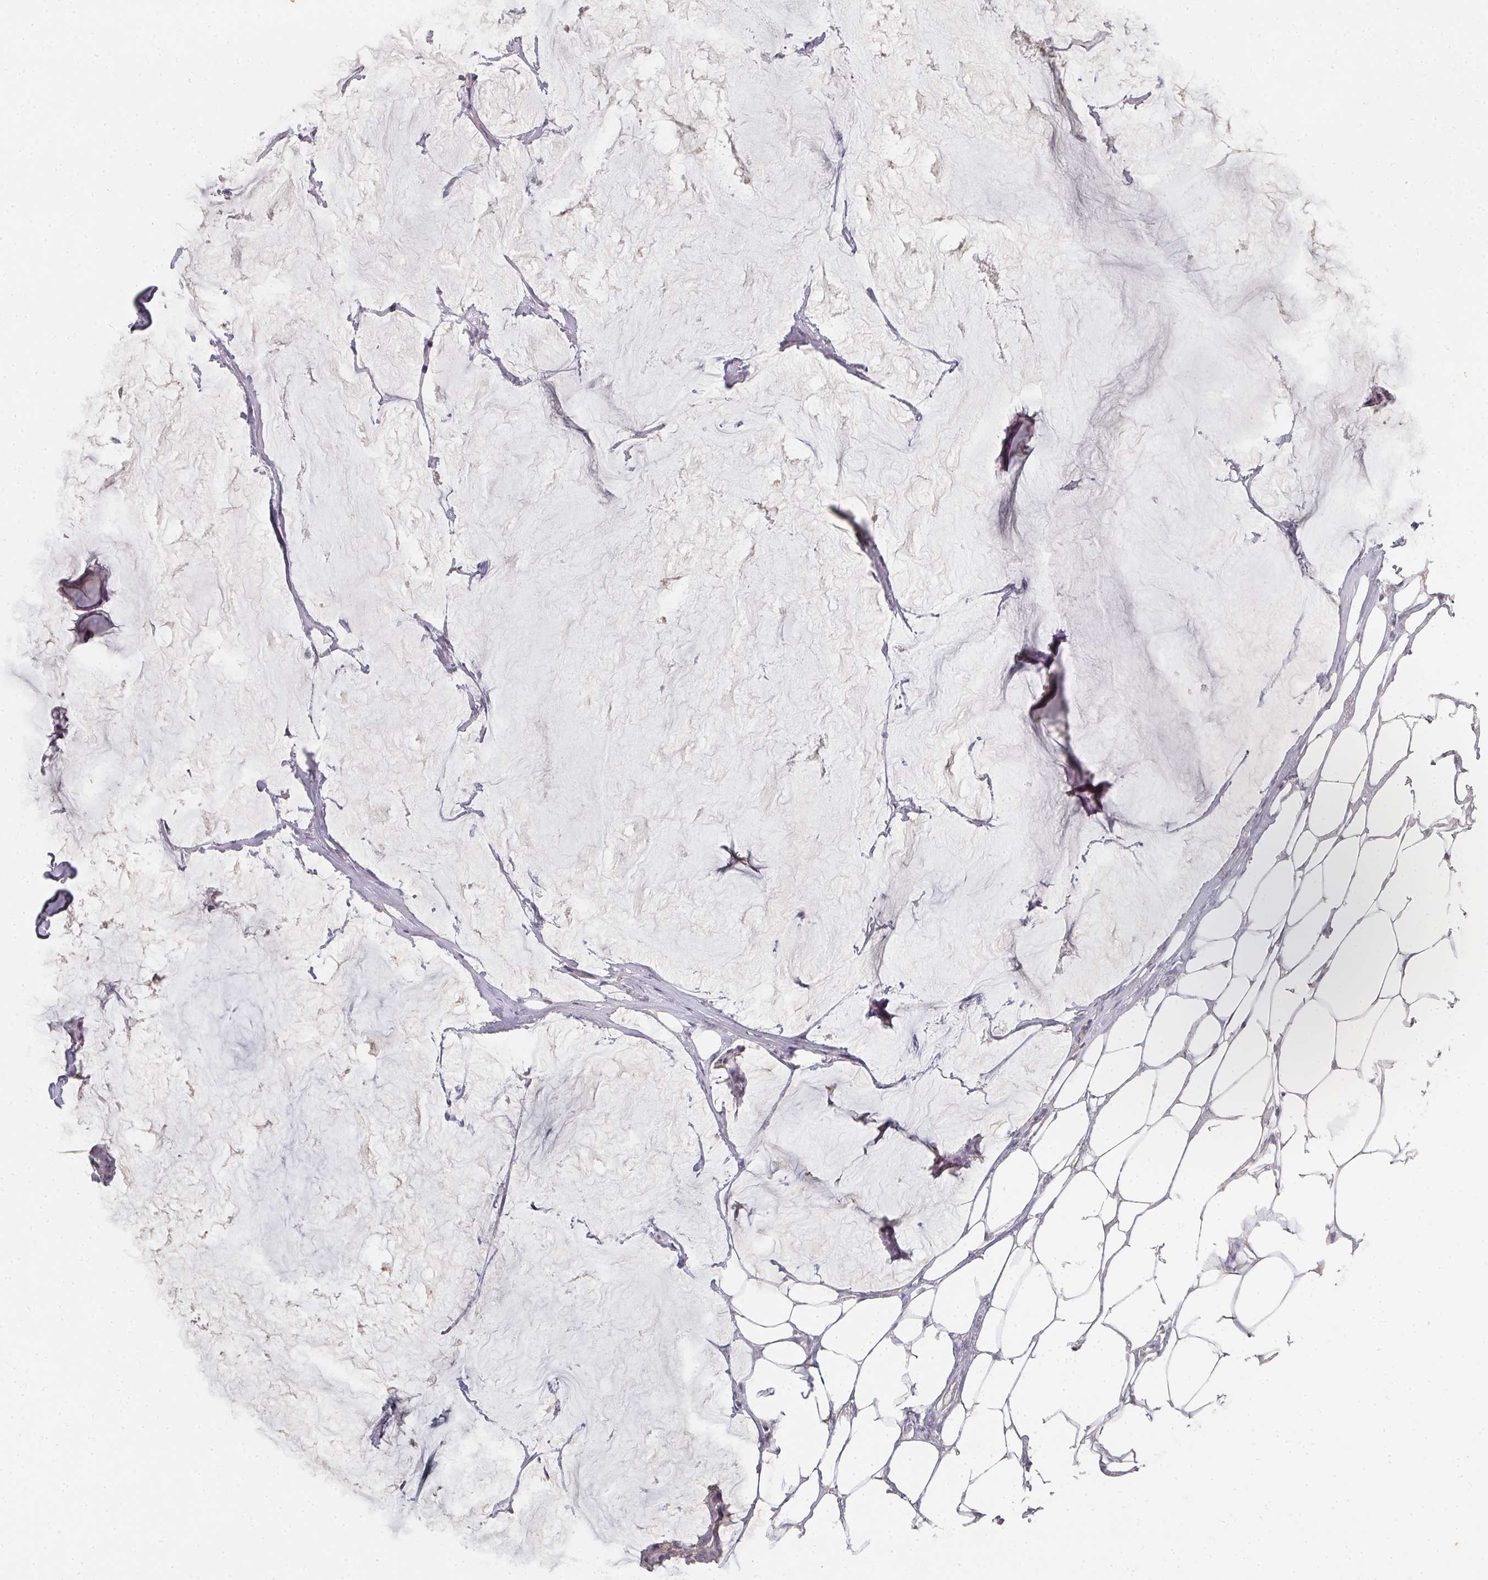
{"staining": {"intensity": "negative", "quantity": "none", "location": "none"}, "tissue": "breast cancer", "cell_type": "Tumor cells", "image_type": "cancer", "snomed": [{"axis": "morphology", "description": "Duct carcinoma"}, {"axis": "topography", "description": "Breast"}], "caption": "High magnification brightfield microscopy of breast infiltrating ductal carcinoma stained with DAB (3,3'-diaminobenzidine) (brown) and counterstained with hematoxylin (blue): tumor cells show no significant expression. Brightfield microscopy of IHC stained with DAB (3,3'-diaminobenzidine) (brown) and hematoxylin (blue), captured at high magnification.", "gene": "SHISA2", "patient": {"sex": "female", "age": 93}}